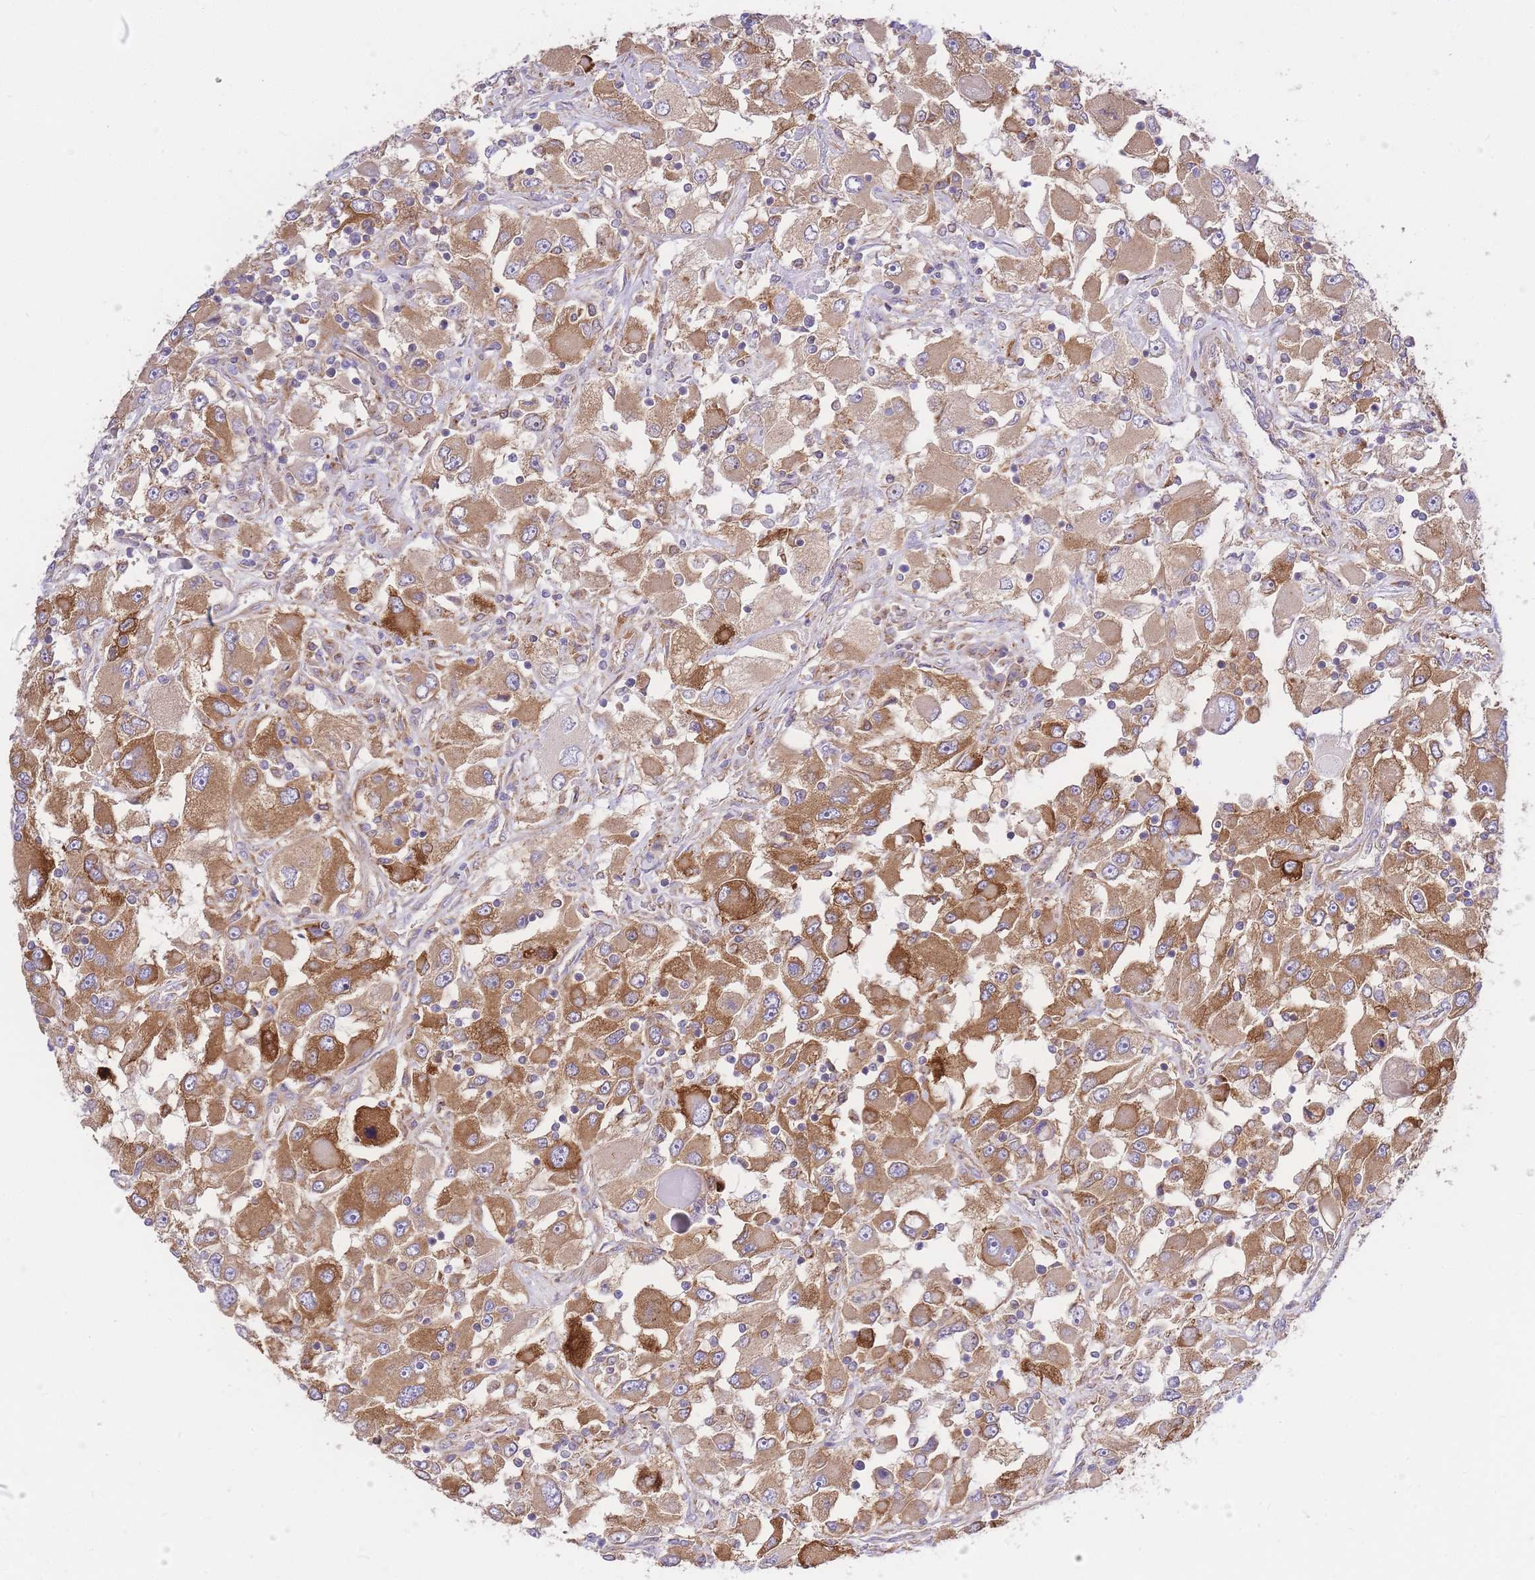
{"staining": {"intensity": "moderate", "quantity": ">75%", "location": "cytoplasmic/membranous"}, "tissue": "renal cancer", "cell_type": "Tumor cells", "image_type": "cancer", "snomed": [{"axis": "morphology", "description": "Adenocarcinoma, NOS"}, {"axis": "topography", "description": "Kidney"}], "caption": "A high-resolution histopathology image shows IHC staining of renal cancer, which displays moderate cytoplasmic/membranous expression in approximately >75% of tumor cells.", "gene": "INSYN2B", "patient": {"sex": "female", "age": 52}}